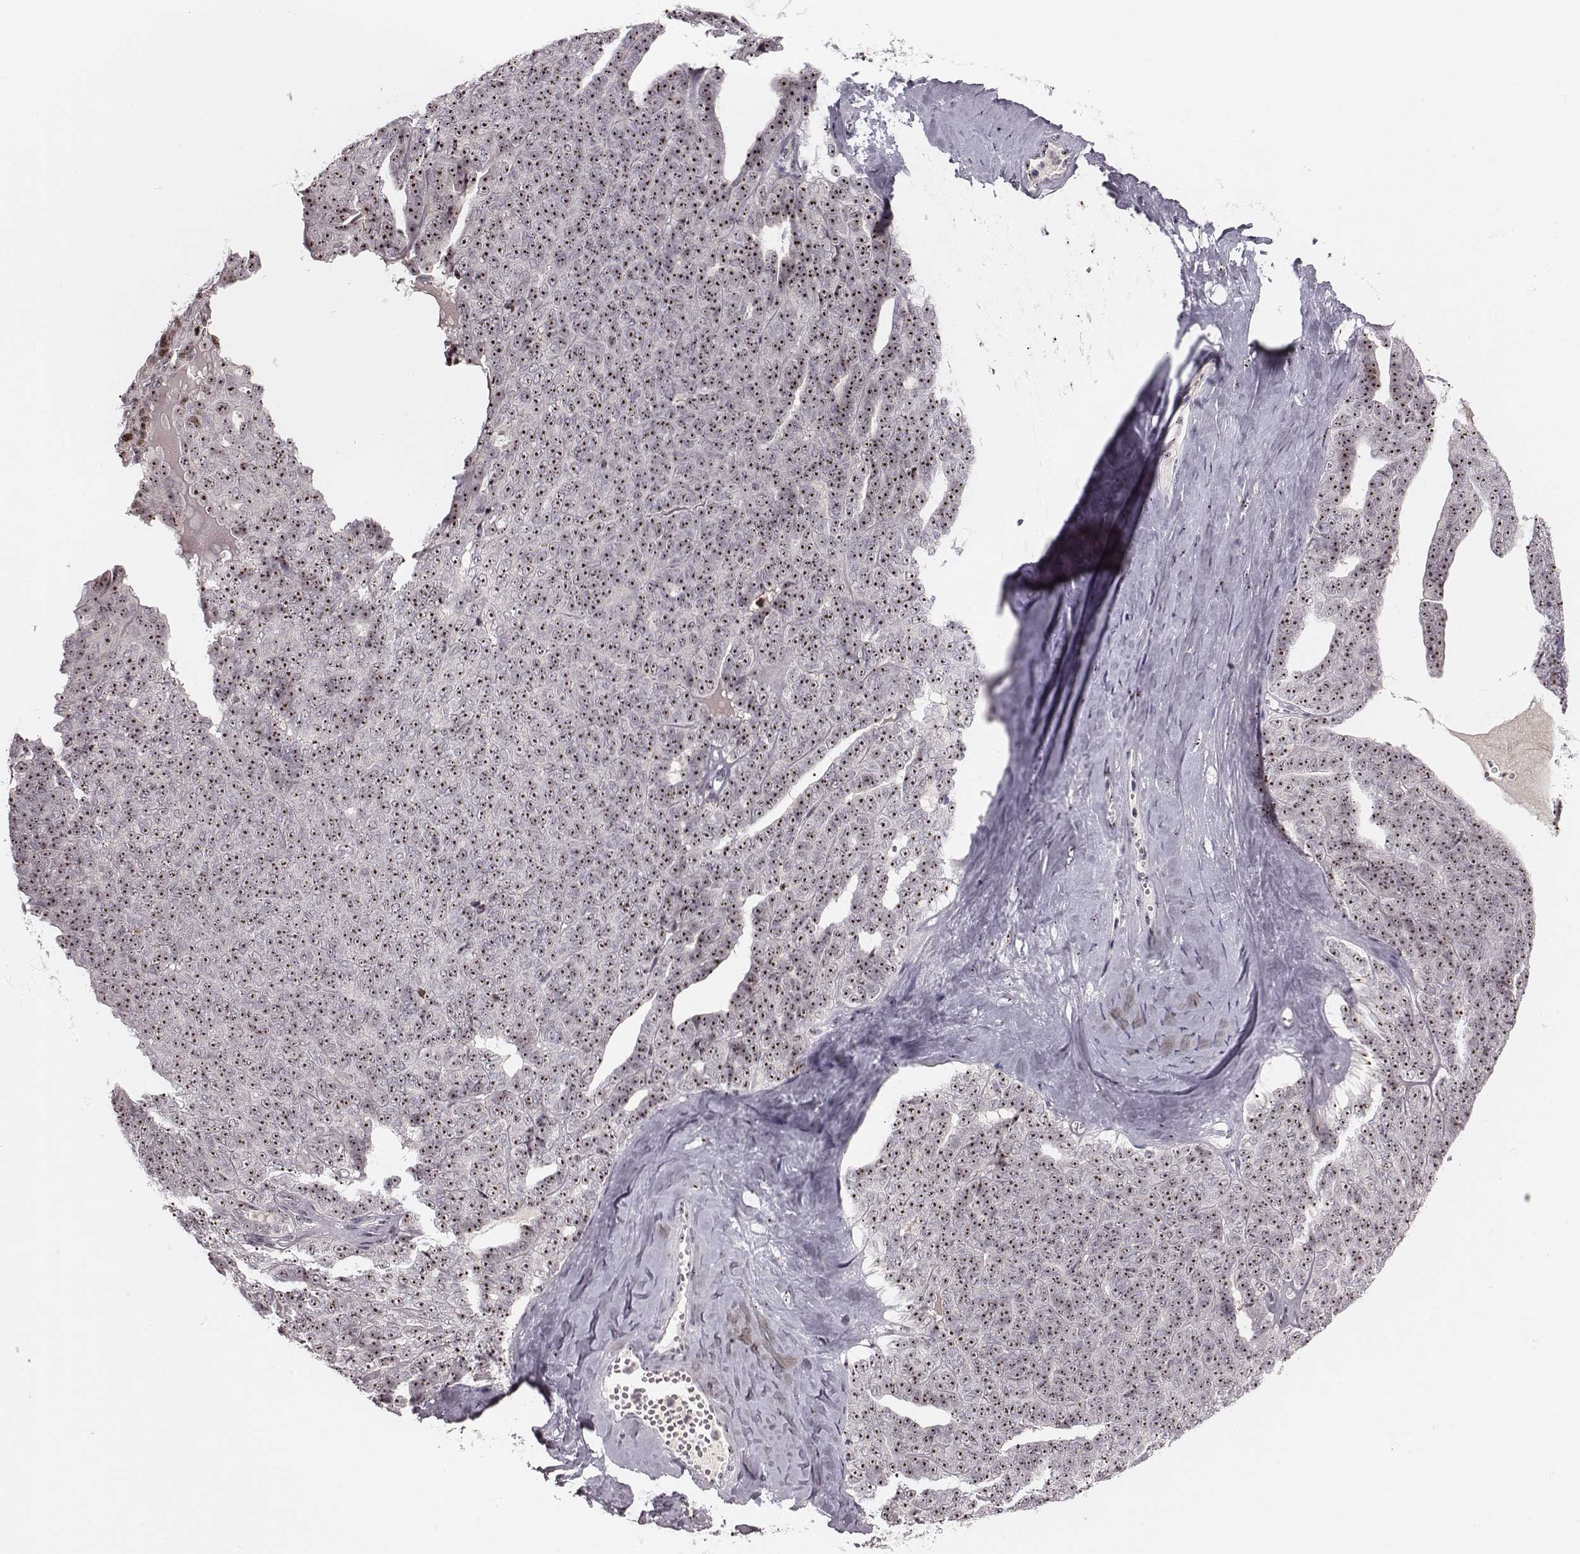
{"staining": {"intensity": "moderate", "quantity": ">75%", "location": "nuclear"}, "tissue": "ovarian cancer", "cell_type": "Tumor cells", "image_type": "cancer", "snomed": [{"axis": "morphology", "description": "Cystadenocarcinoma, serous, NOS"}, {"axis": "topography", "description": "Ovary"}], "caption": "This is an image of IHC staining of ovarian serous cystadenocarcinoma, which shows moderate staining in the nuclear of tumor cells.", "gene": "NOP56", "patient": {"sex": "female", "age": 71}}